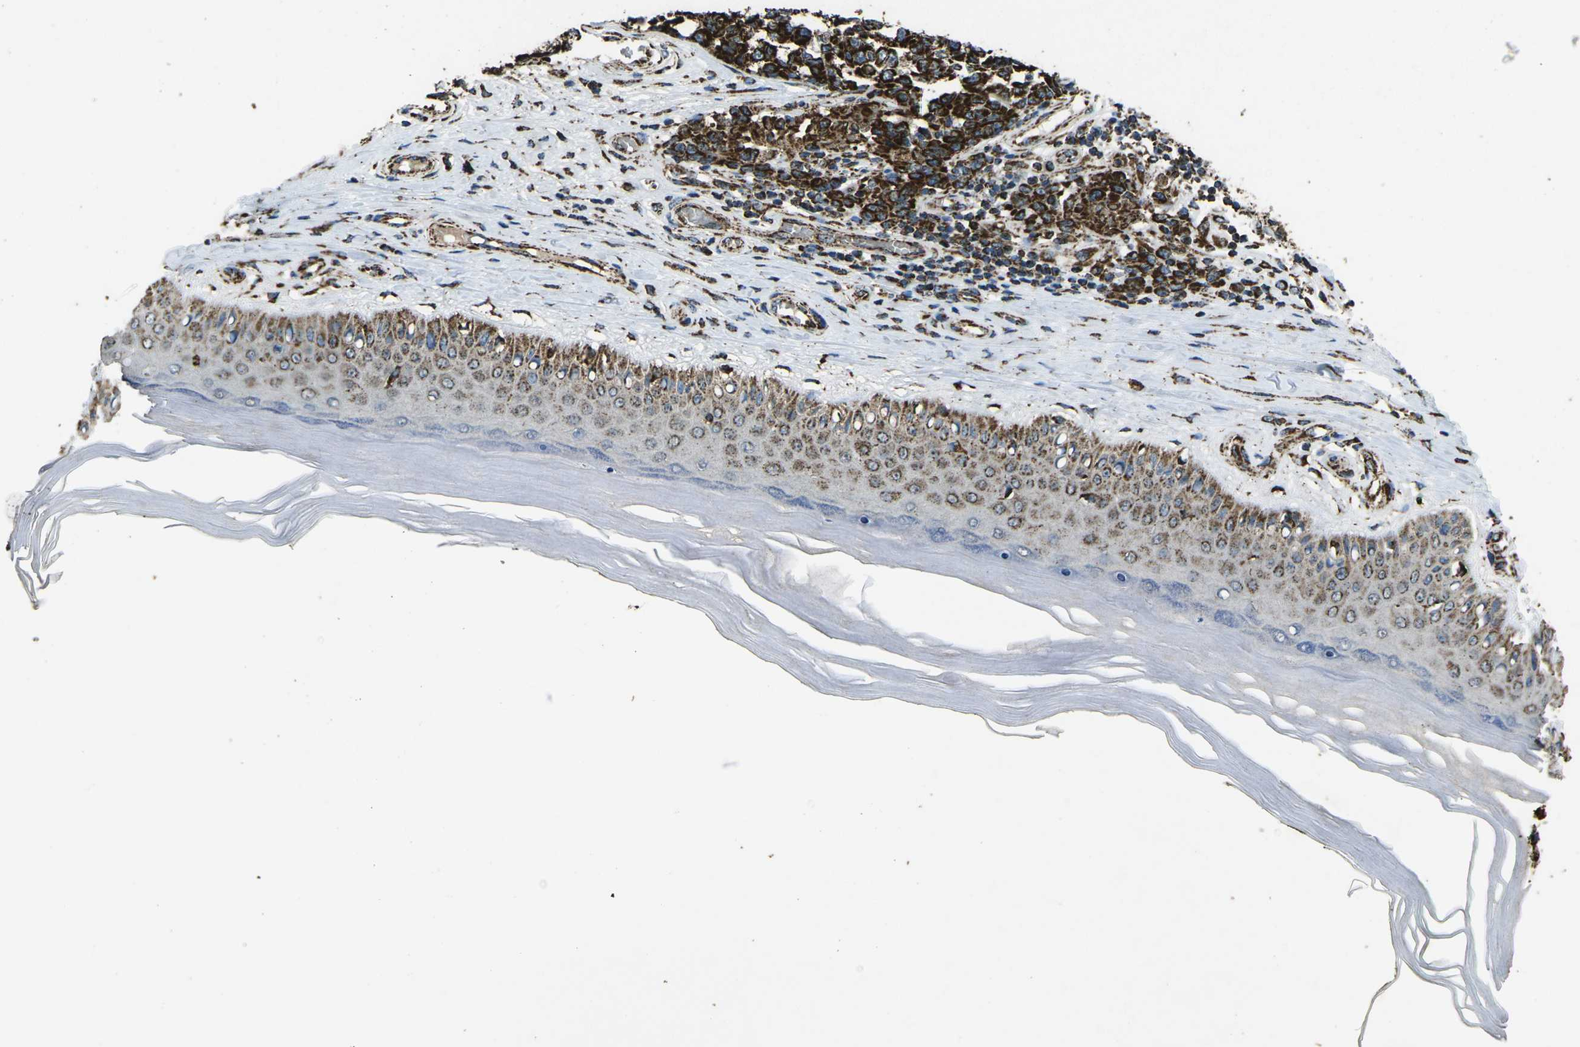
{"staining": {"intensity": "strong", "quantity": ">75%", "location": "cytoplasmic/membranous"}, "tissue": "melanoma", "cell_type": "Tumor cells", "image_type": "cancer", "snomed": [{"axis": "morphology", "description": "Malignant melanoma, NOS"}, {"axis": "topography", "description": "Skin"}], "caption": "Approximately >75% of tumor cells in human melanoma demonstrate strong cytoplasmic/membranous protein staining as visualized by brown immunohistochemical staining.", "gene": "KLHL5", "patient": {"sex": "female", "age": 64}}